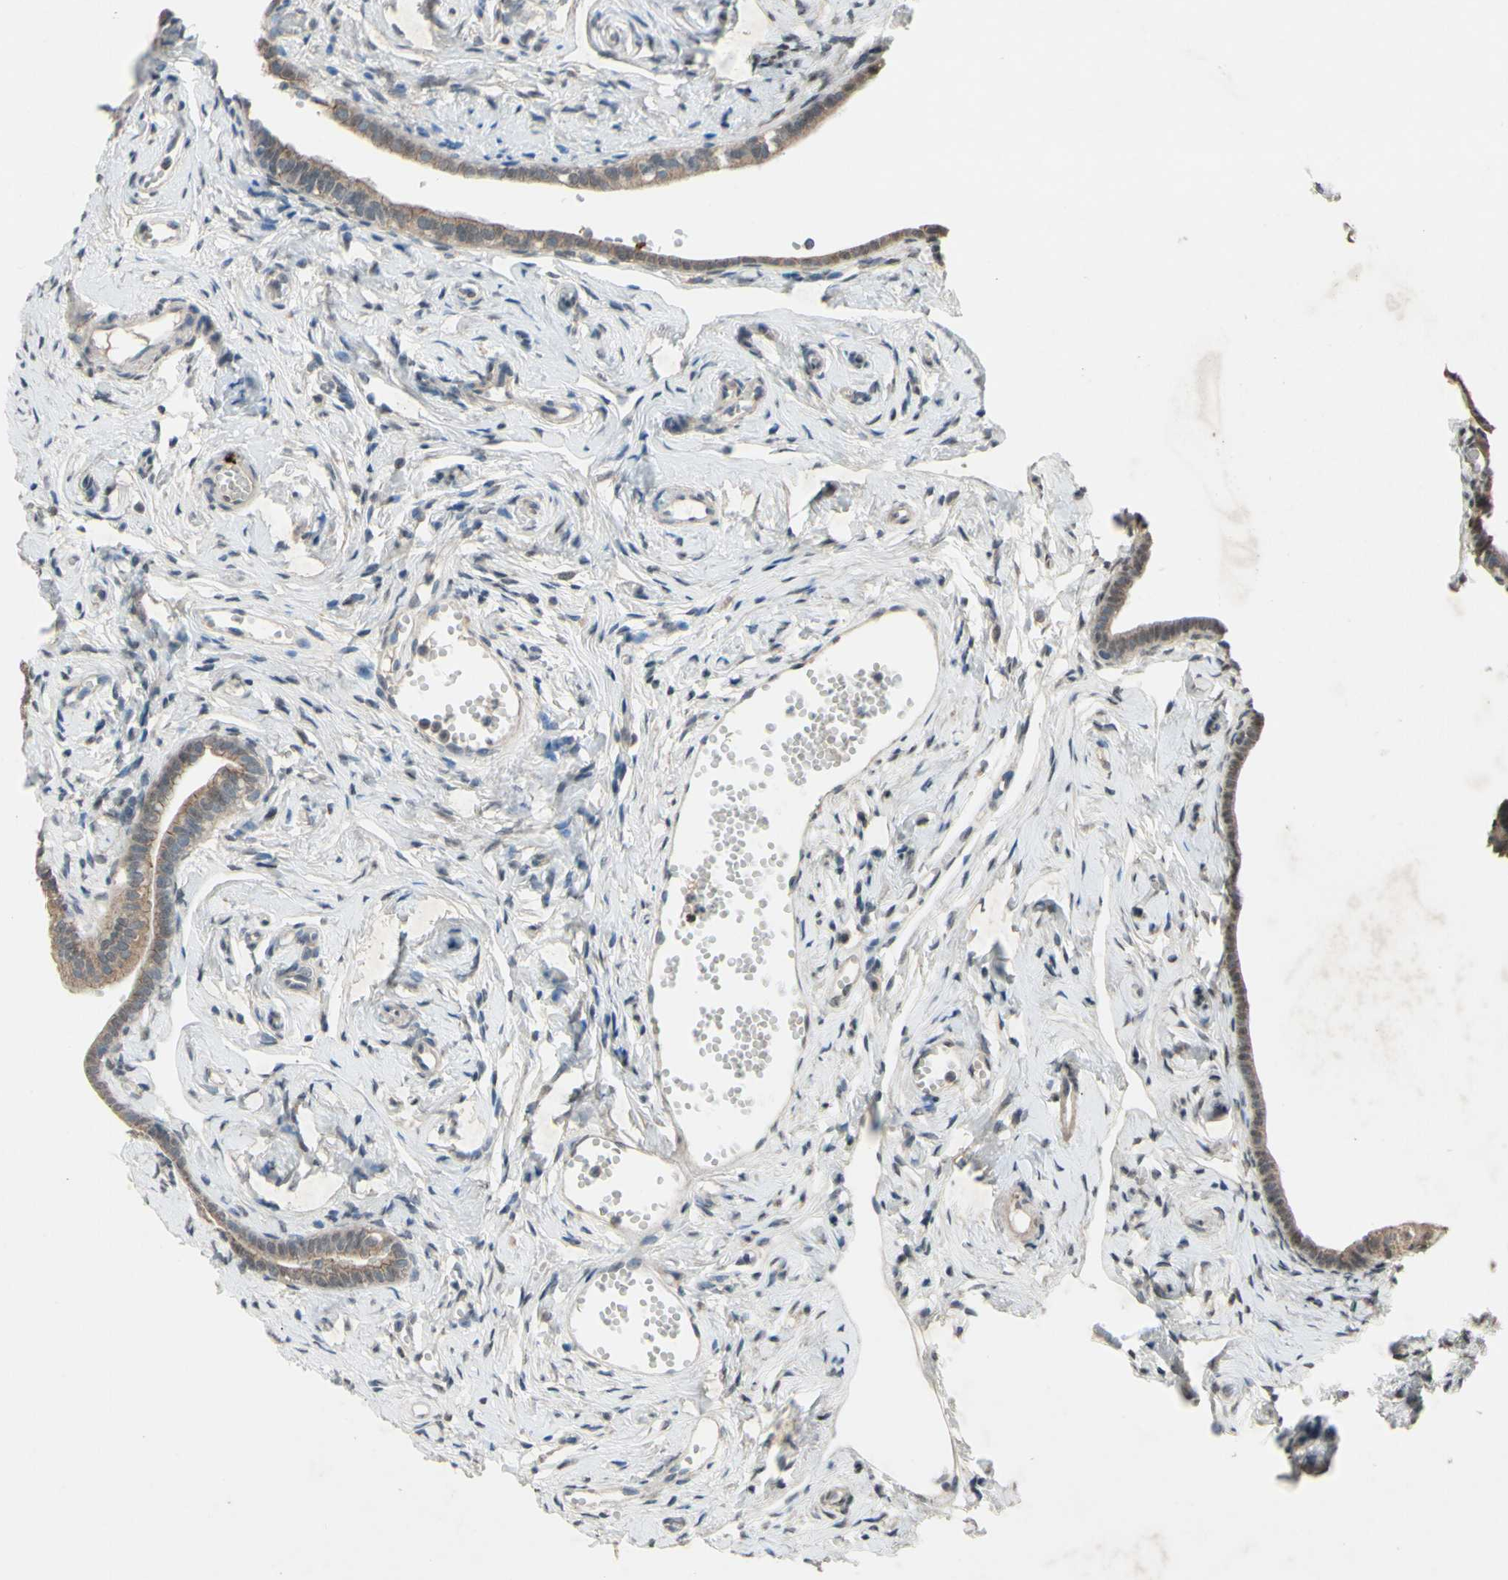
{"staining": {"intensity": "moderate", "quantity": ">75%", "location": "cytoplasmic/membranous"}, "tissue": "fallopian tube", "cell_type": "Glandular cells", "image_type": "normal", "snomed": [{"axis": "morphology", "description": "Normal tissue, NOS"}, {"axis": "topography", "description": "Fallopian tube"}], "caption": "DAB immunohistochemical staining of normal human fallopian tube shows moderate cytoplasmic/membranous protein positivity in about >75% of glandular cells.", "gene": "CDCP1", "patient": {"sex": "female", "age": 71}}